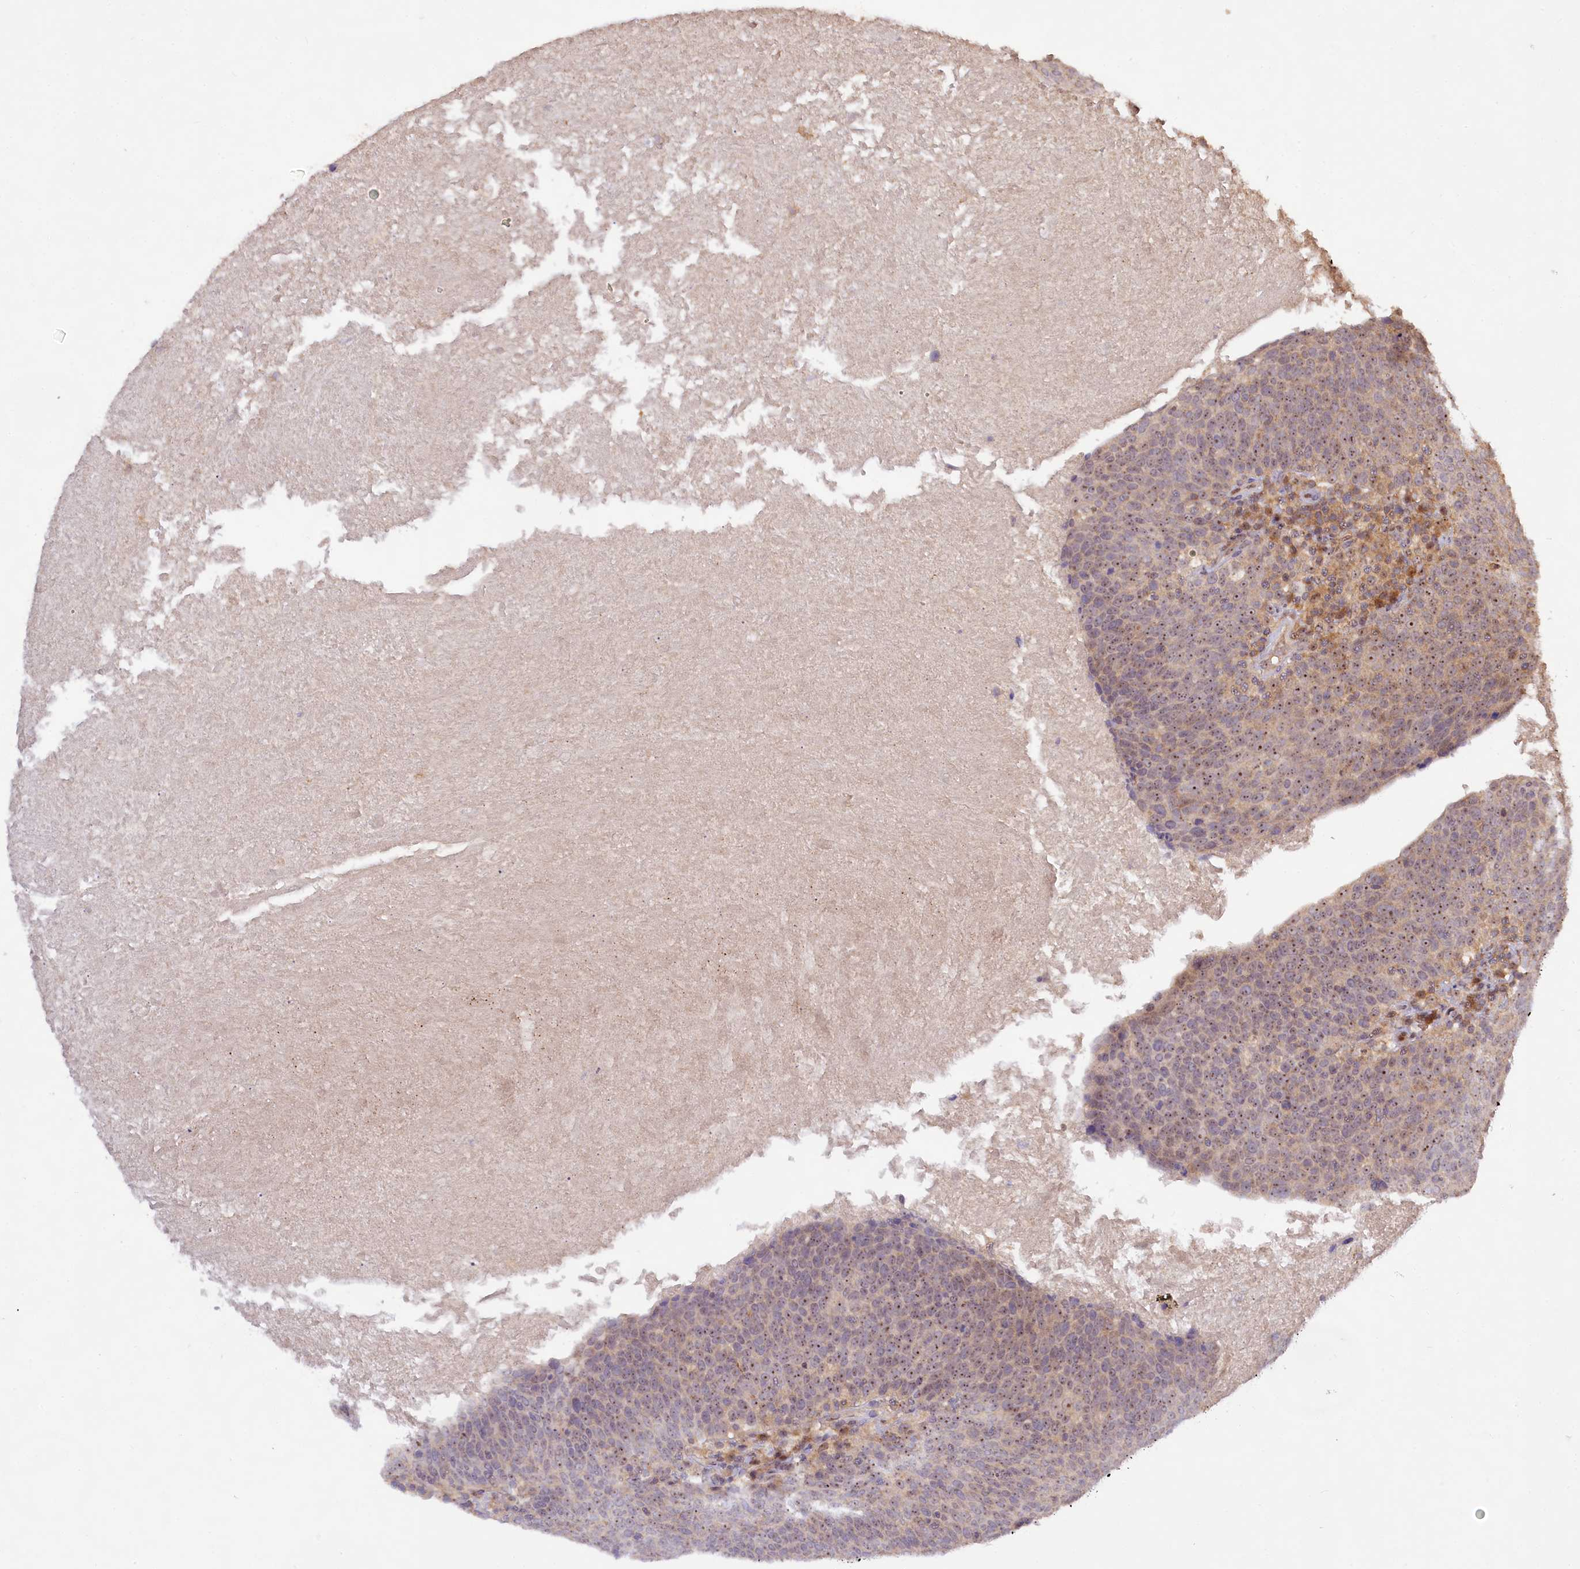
{"staining": {"intensity": "moderate", "quantity": ">75%", "location": "nuclear"}, "tissue": "head and neck cancer", "cell_type": "Tumor cells", "image_type": "cancer", "snomed": [{"axis": "morphology", "description": "Squamous cell carcinoma, NOS"}, {"axis": "morphology", "description": "Squamous cell carcinoma, metastatic, NOS"}, {"axis": "topography", "description": "Lymph node"}, {"axis": "topography", "description": "Head-Neck"}], "caption": "Immunohistochemistry (IHC) (DAB) staining of human head and neck metastatic squamous cell carcinoma displays moderate nuclear protein positivity in approximately >75% of tumor cells.", "gene": "RRP8", "patient": {"sex": "male", "age": 62}}